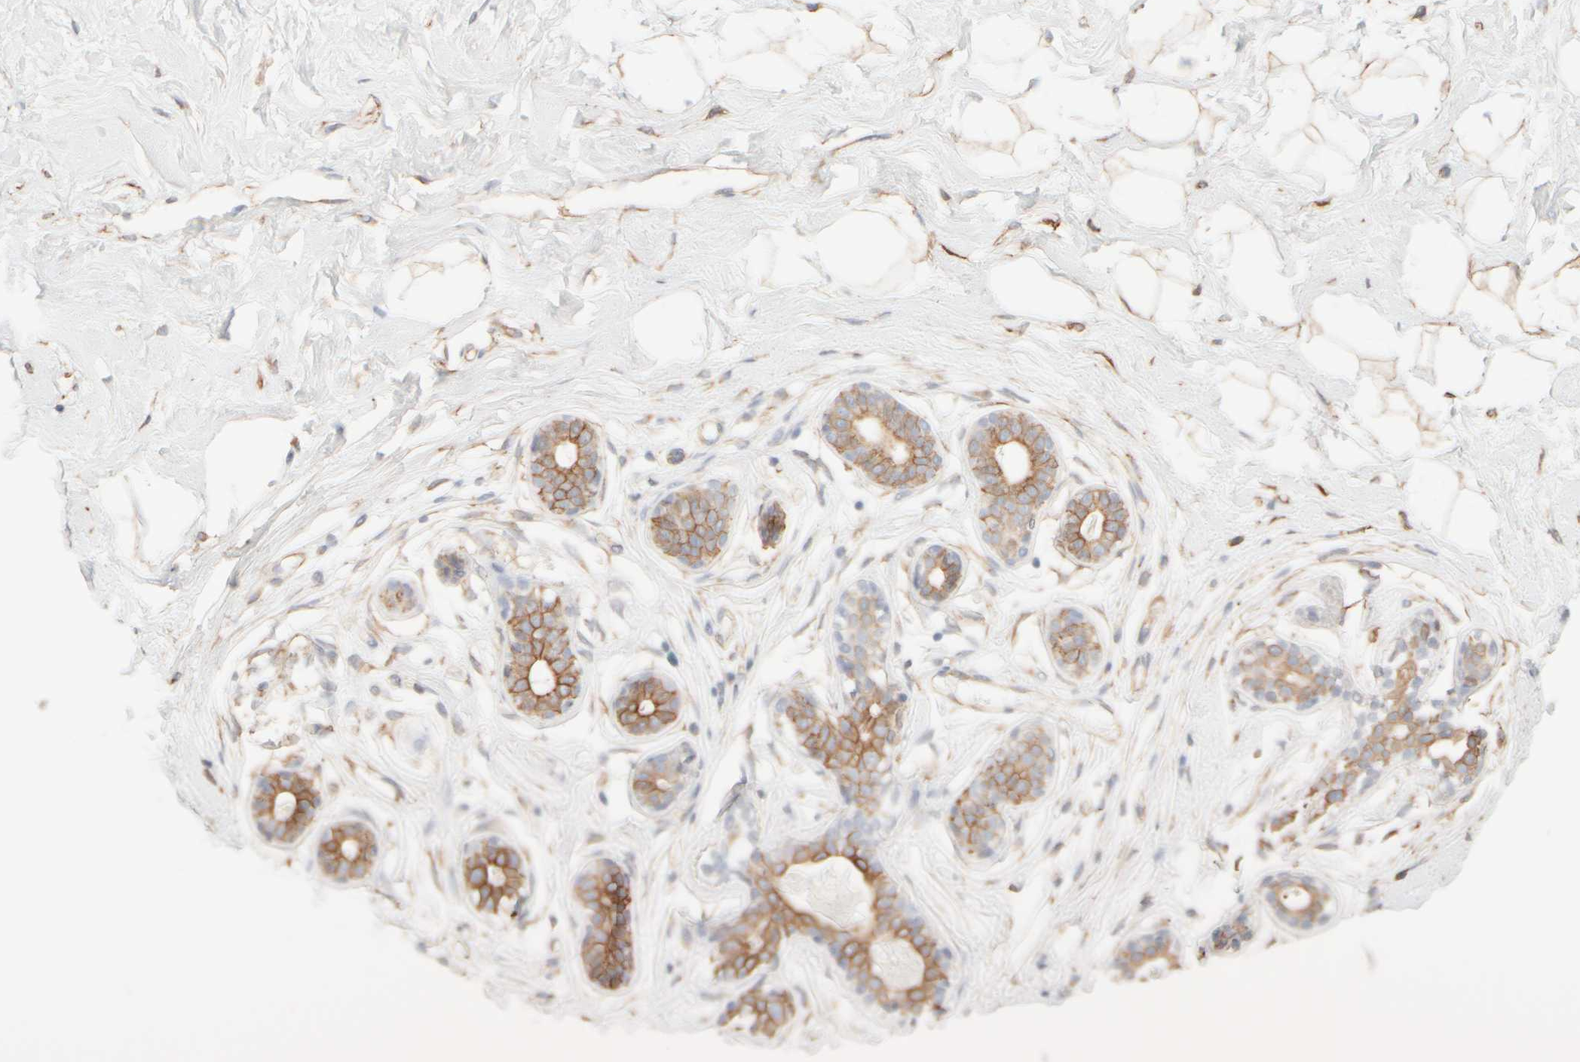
{"staining": {"intensity": "weak", "quantity": ">75%", "location": "cytoplasmic/membranous"}, "tissue": "breast", "cell_type": "Adipocytes", "image_type": "normal", "snomed": [{"axis": "morphology", "description": "Normal tissue, NOS"}, {"axis": "topography", "description": "Breast"}], "caption": "DAB immunohistochemical staining of normal breast shows weak cytoplasmic/membranous protein staining in about >75% of adipocytes.", "gene": "KRT15", "patient": {"sex": "female", "age": 23}}